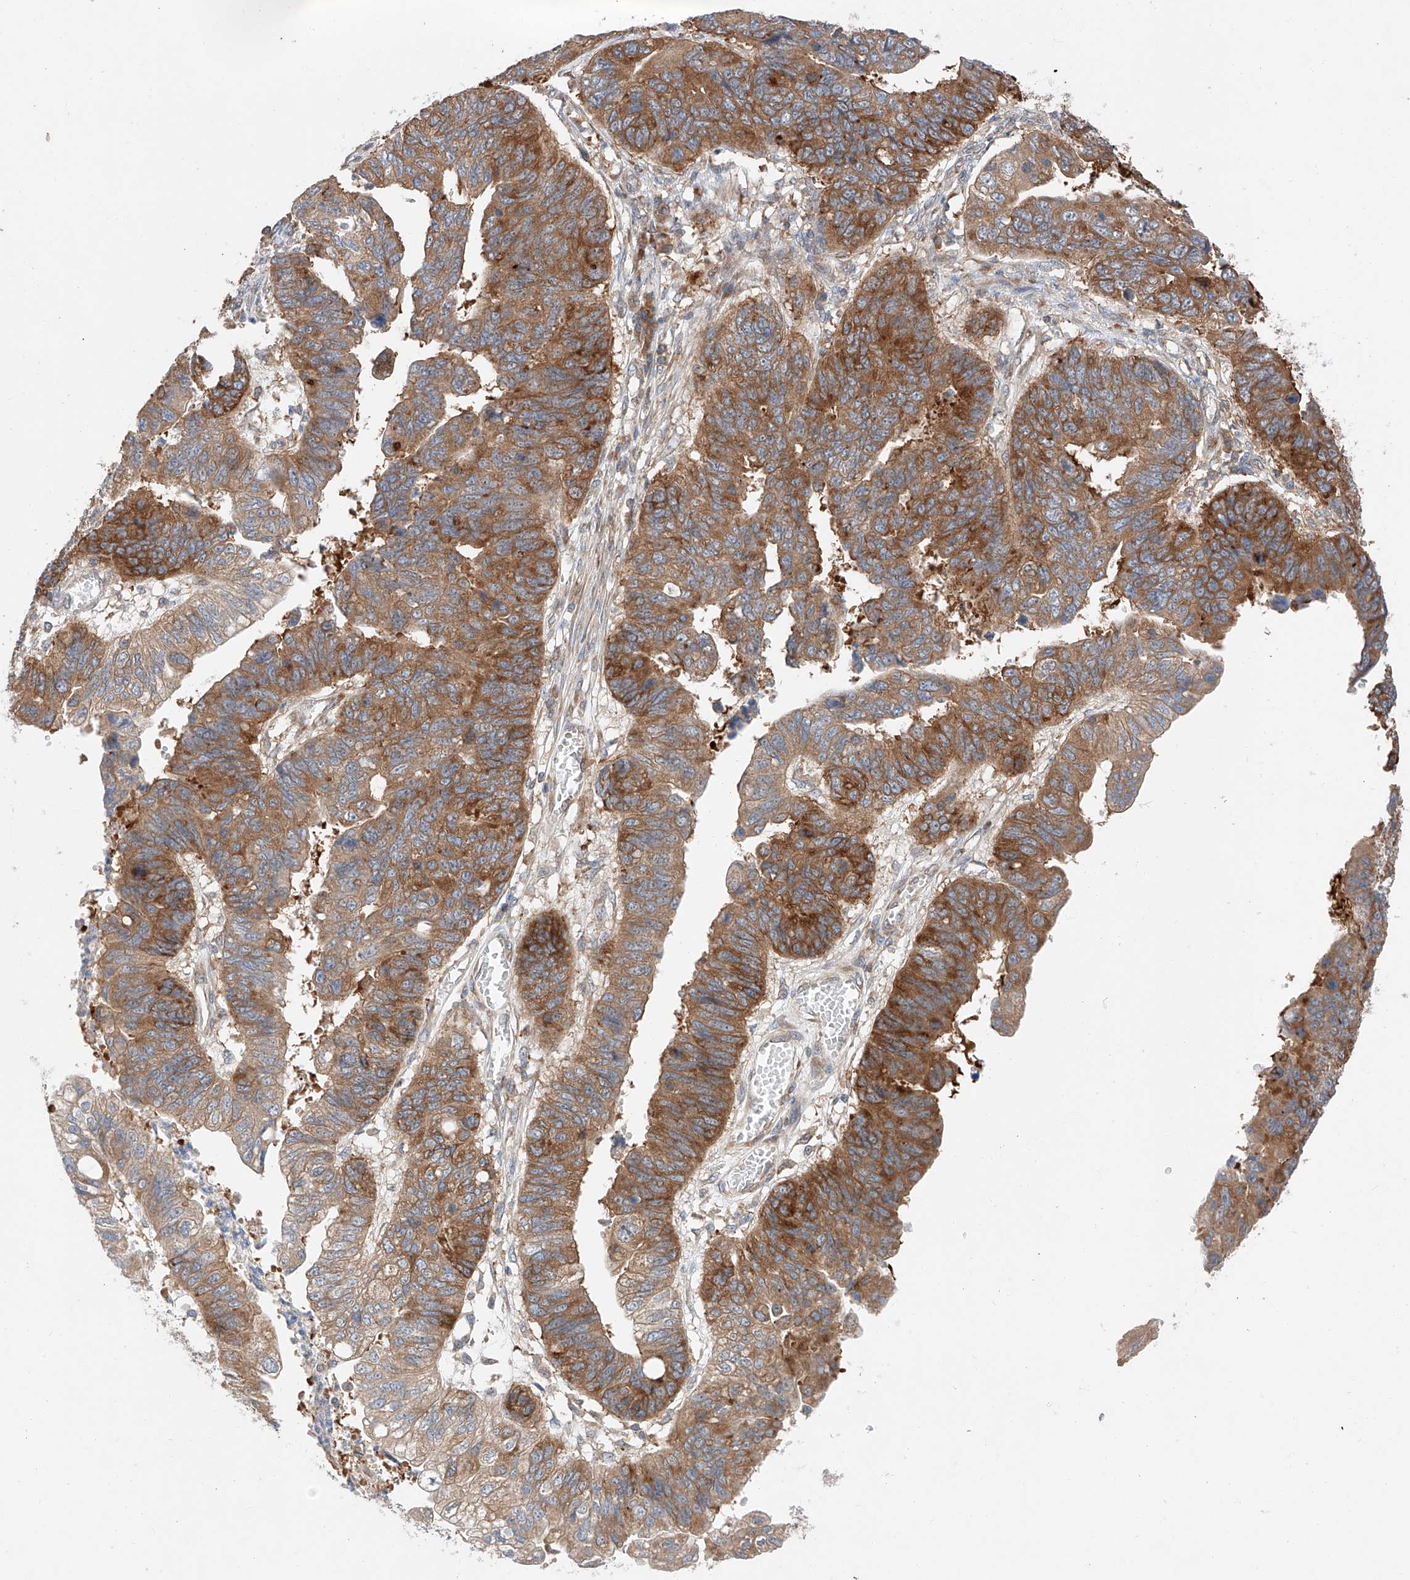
{"staining": {"intensity": "strong", "quantity": ">75%", "location": "cytoplasmic/membranous"}, "tissue": "stomach cancer", "cell_type": "Tumor cells", "image_type": "cancer", "snomed": [{"axis": "morphology", "description": "Adenocarcinoma, NOS"}, {"axis": "topography", "description": "Stomach"}], "caption": "Immunohistochemical staining of human stomach cancer displays high levels of strong cytoplasmic/membranous positivity in about >75% of tumor cells.", "gene": "RUSC1", "patient": {"sex": "male", "age": 59}}